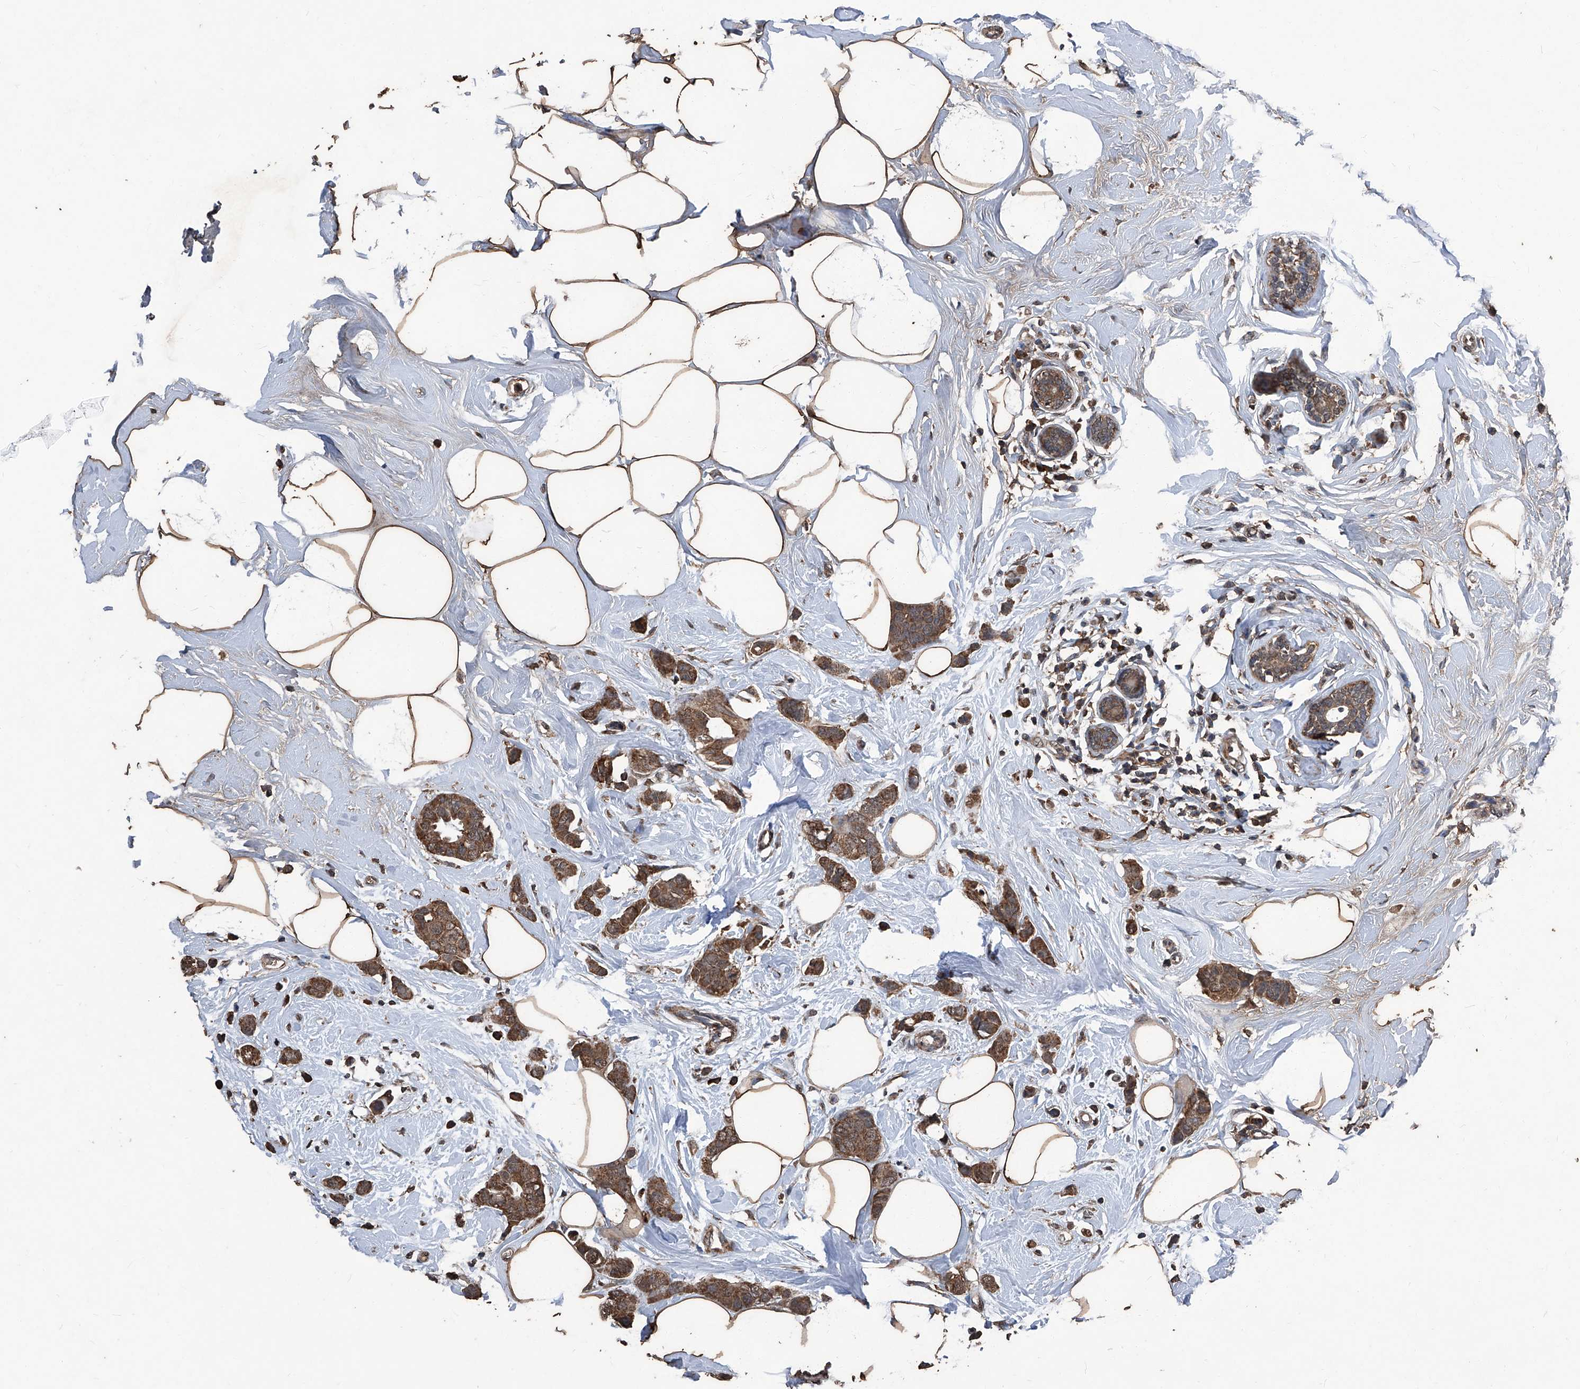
{"staining": {"intensity": "moderate", "quantity": ">75%", "location": "cytoplasmic/membranous"}, "tissue": "breast cancer", "cell_type": "Tumor cells", "image_type": "cancer", "snomed": [{"axis": "morphology", "description": "Normal tissue, NOS"}, {"axis": "morphology", "description": "Duct carcinoma"}, {"axis": "topography", "description": "Breast"}], "caption": "IHC (DAB) staining of human invasive ductal carcinoma (breast) displays moderate cytoplasmic/membranous protein positivity in about >75% of tumor cells. (Brightfield microscopy of DAB IHC at high magnification).", "gene": "STARD7", "patient": {"sex": "female", "age": 50}}